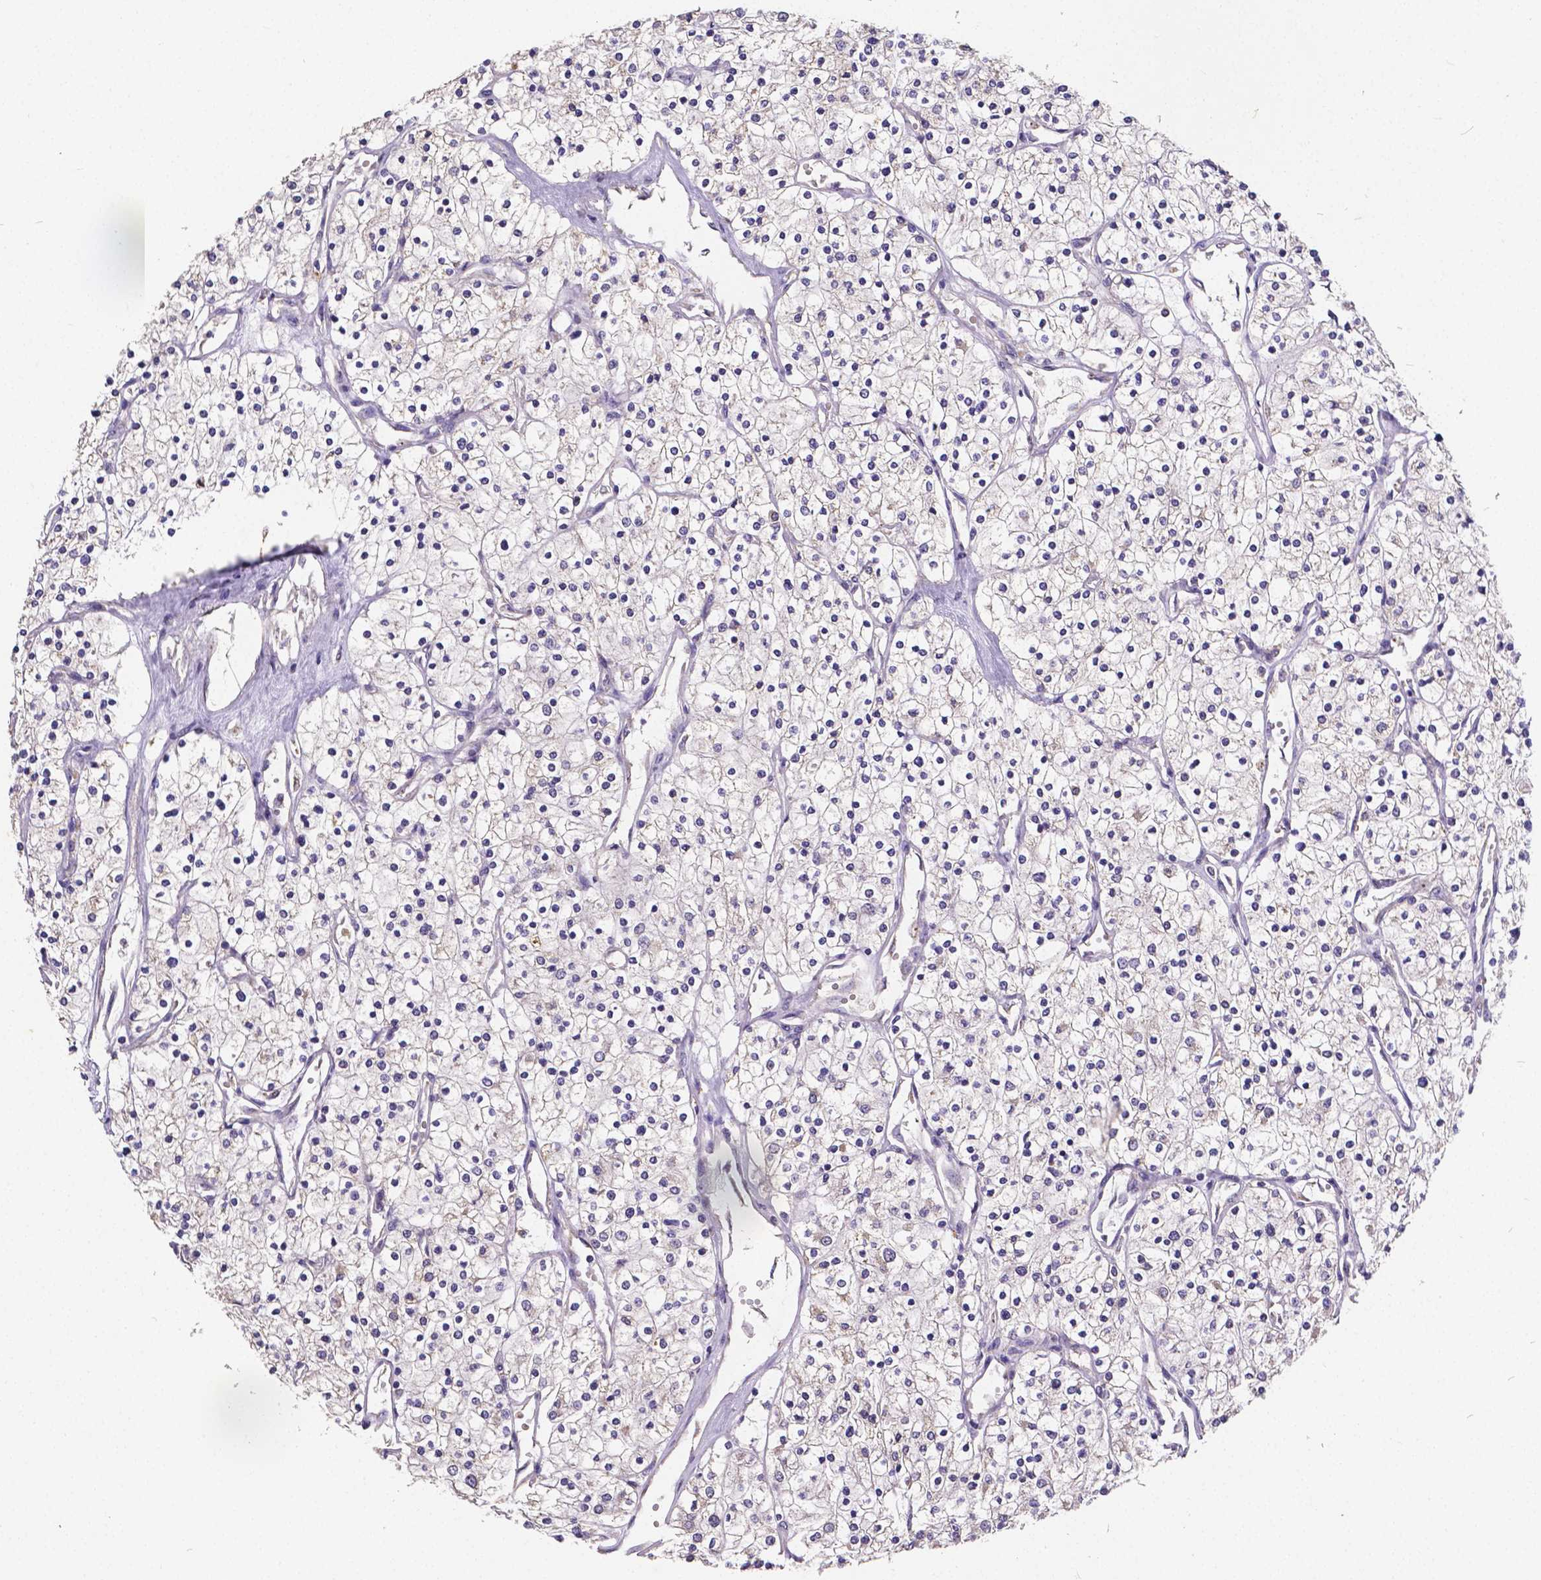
{"staining": {"intensity": "negative", "quantity": "none", "location": "none"}, "tissue": "renal cancer", "cell_type": "Tumor cells", "image_type": "cancer", "snomed": [{"axis": "morphology", "description": "Adenocarcinoma, NOS"}, {"axis": "topography", "description": "Kidney"}], "caption": "Renal adenocarcinoma stained for a protein using immunohistochemistry (IHC) exhibits no positivity tumor cells.", "gene": "CTNNA2", "patient": {"sex": "male", "age": 80}}